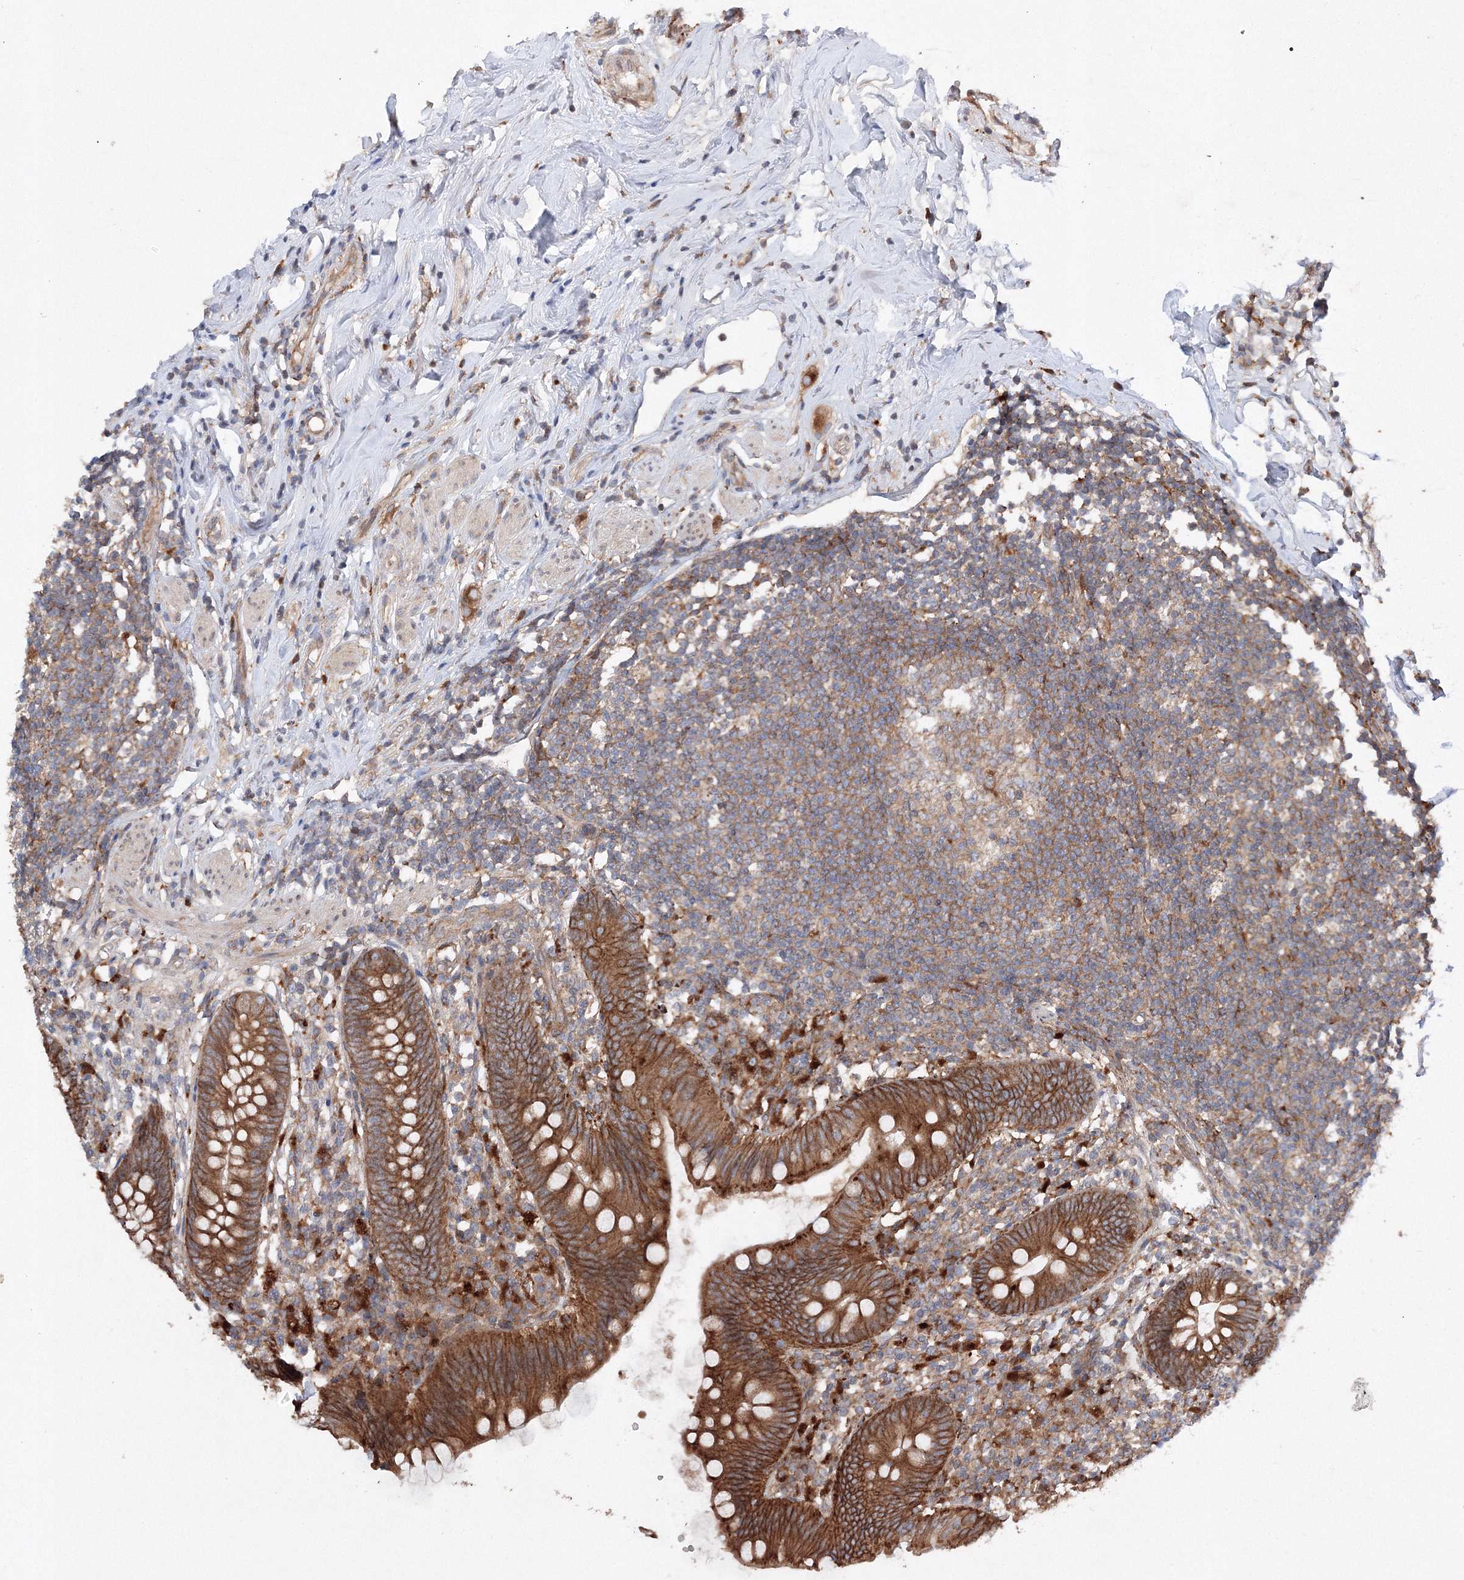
{"staining": {"intensity": "strong", "quantity": ">75%", "location": "cytoplasmic/membranous"}, "tissue": "appendix", "cell_type": "Glandular cells", "image_type": "normal", "snomed": [{"axis": "morphology", "description": "Normal tissue, NOS"}, {"axis": "topography", "description": "Appendix"}], "caption": "Protein staining reveals strong cytoplasmic/membranous positivity in about >75% of glandular cells in normal appendix.", "gene": "SLC36A1", "patient": {"sex": "female", "age": 62}}